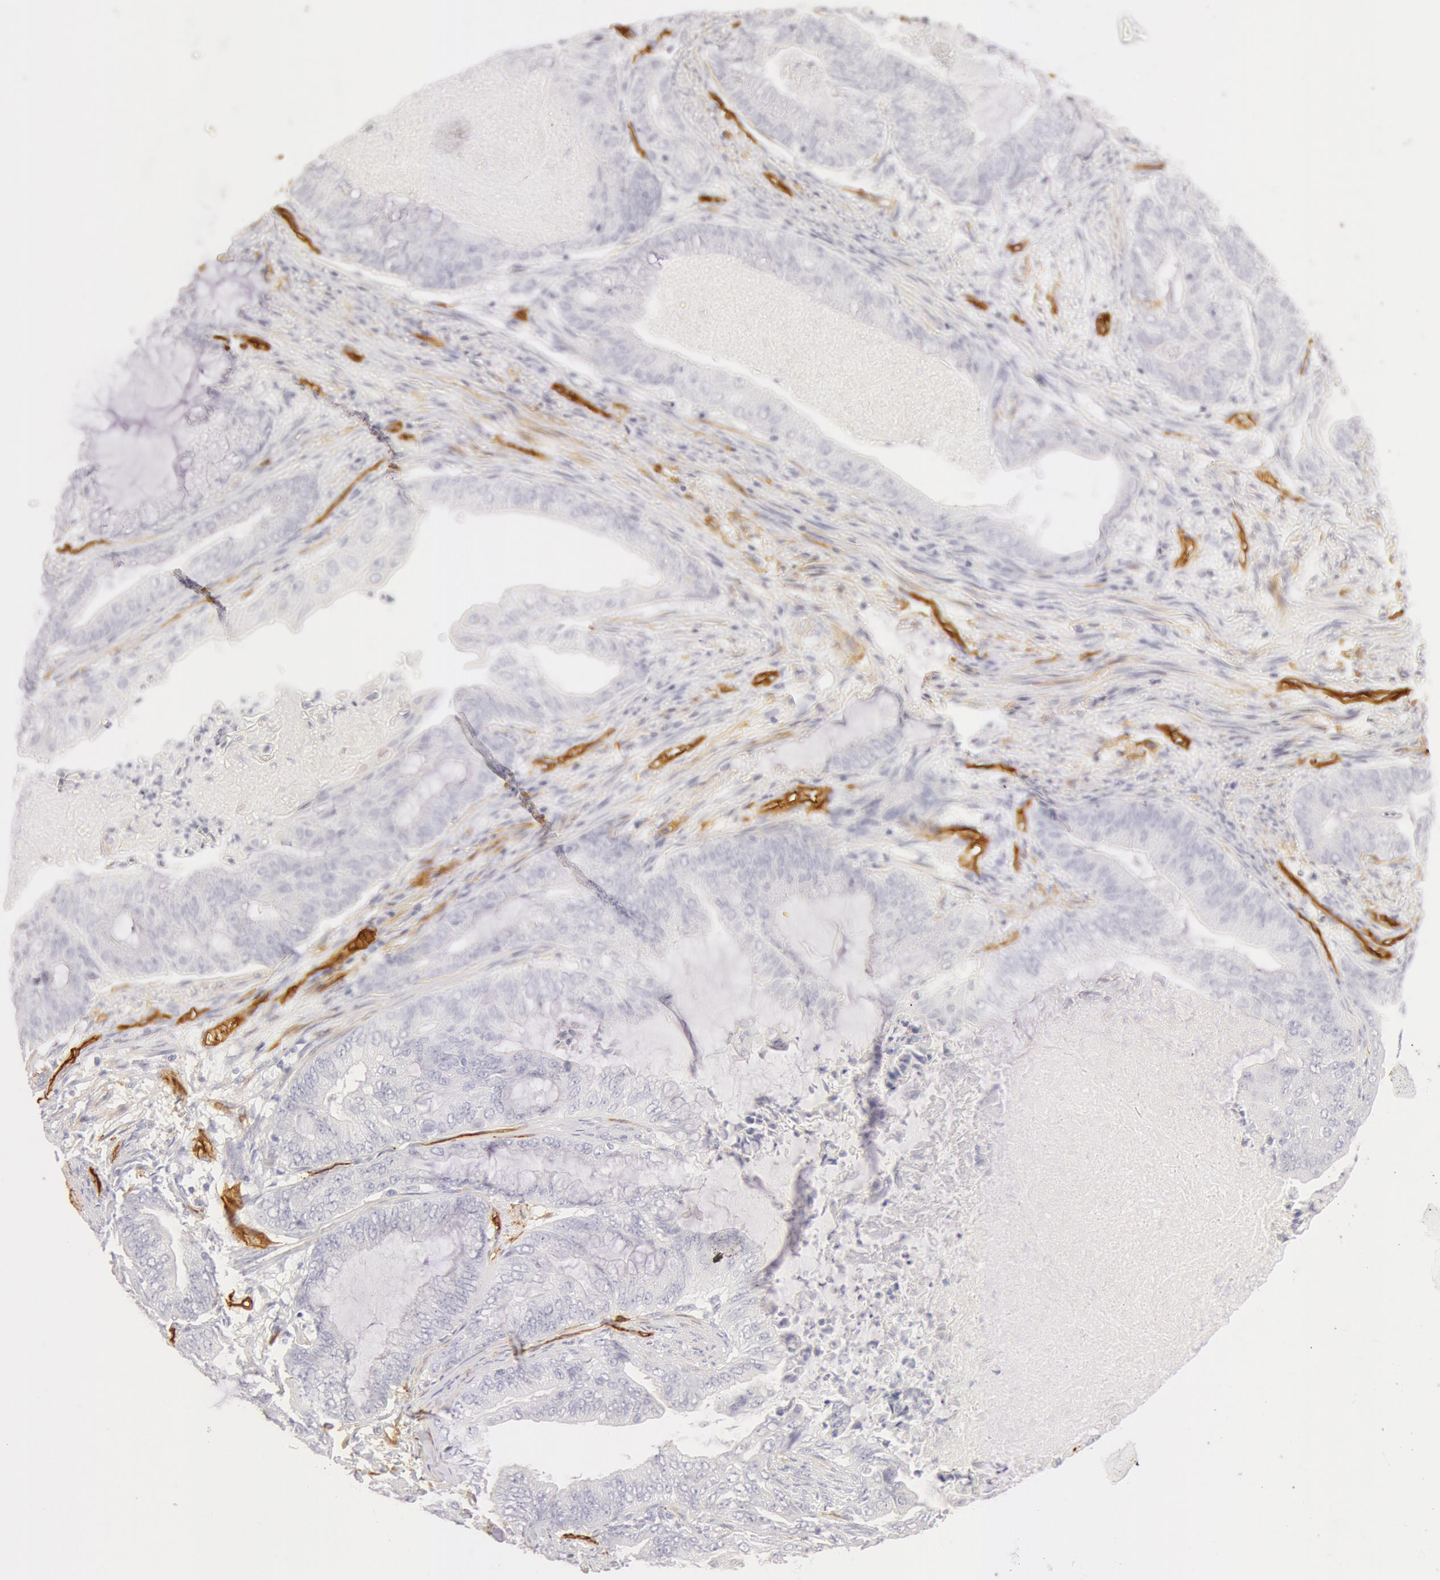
{"staining": {"intensity": "negative", "quantity": "none", "location": "none"}, "tissue": "endometrial cancer", "cell_type": "Tumor cells", "image_type": "cancer", "snomed": [{"axis": "morphology", "description": "Adenocarcinoma, NOS"}, {"axis": "topography", "description": "Endometrium"}], "caption": "The micrograph shows no significant staining in tumor cells of endometrial adenocarcinoma.", "gene": "AQP1", "patient": {"sex": "female", "age": 63}}